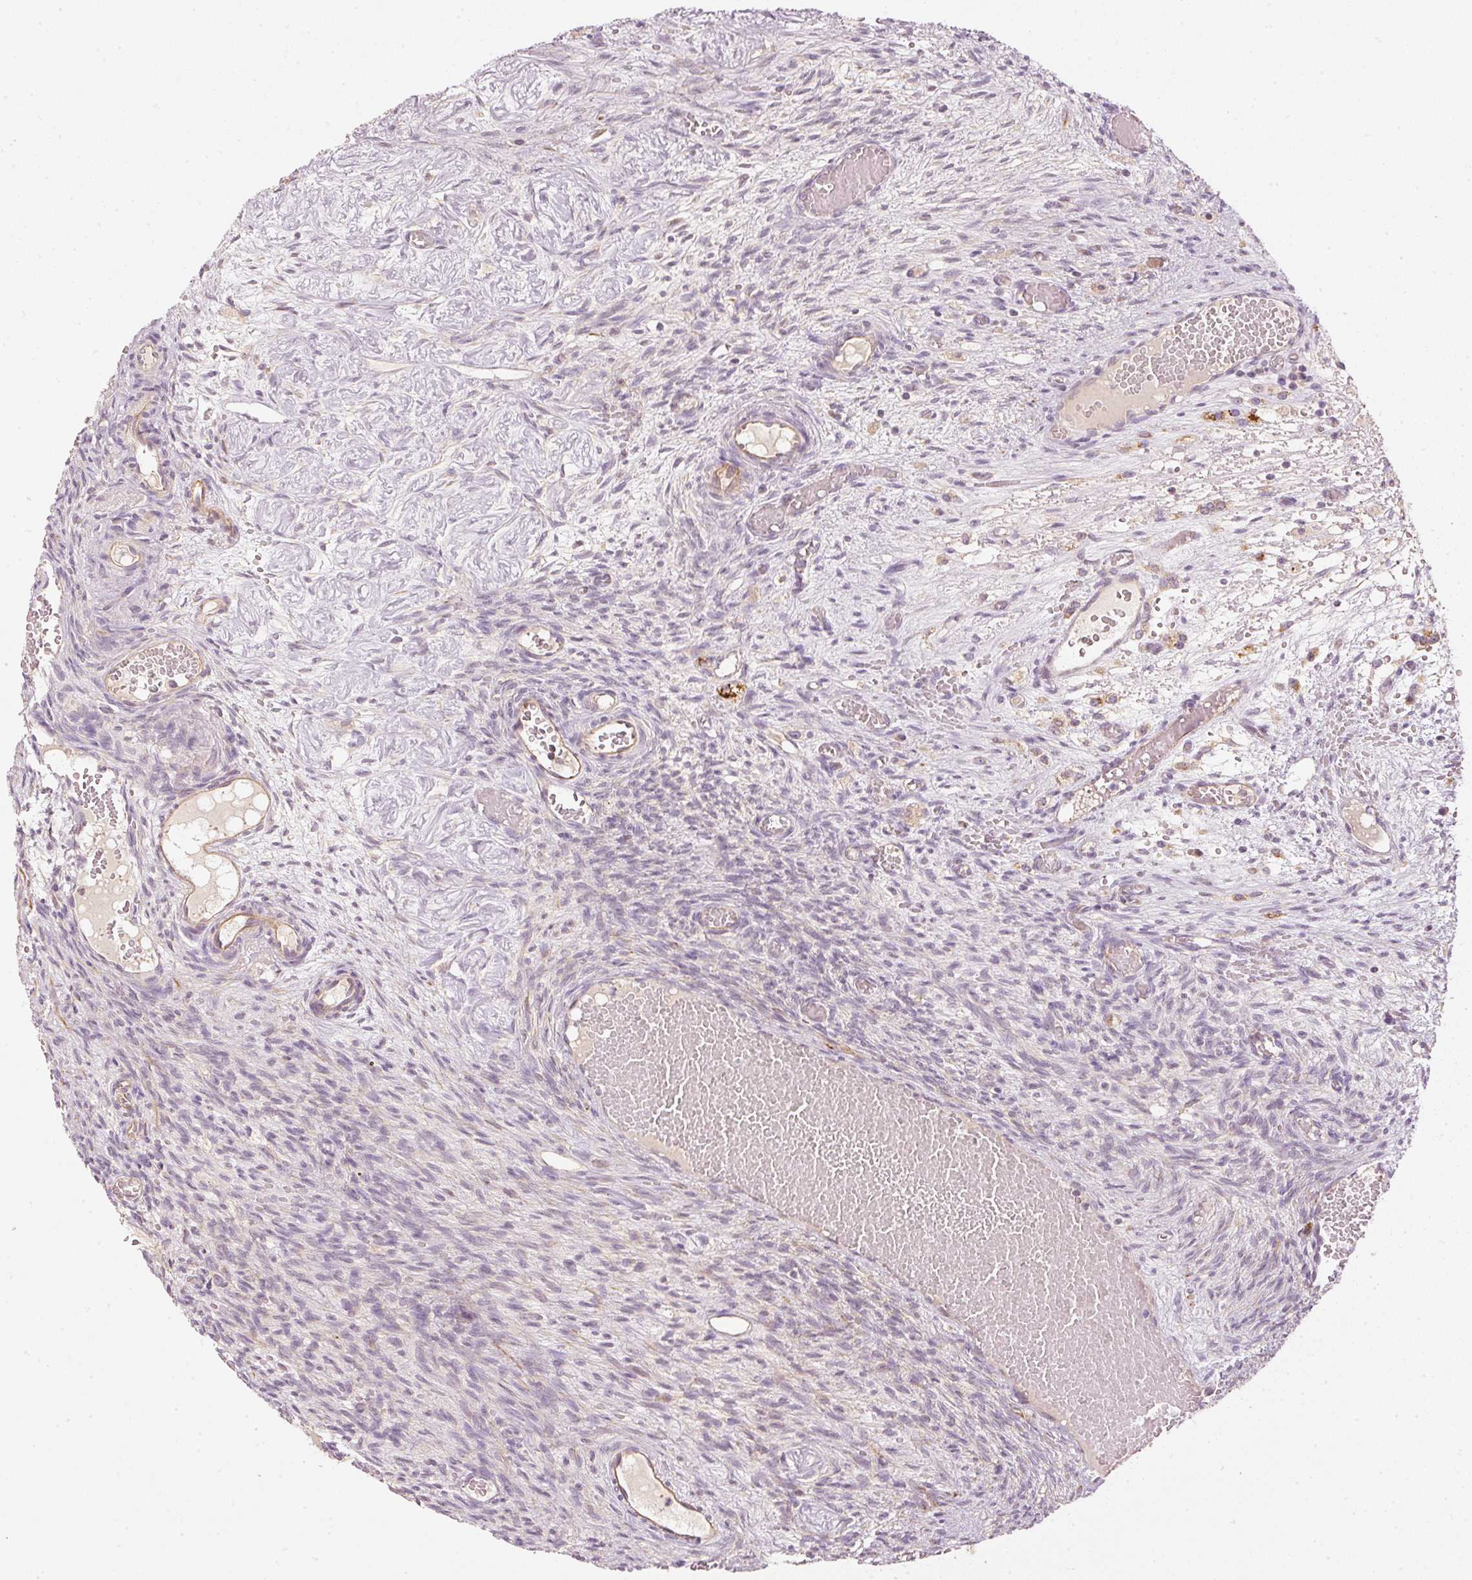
{"staining": {"intensity": "weak", "quantity": ">75%", "location": "cytoplasmic/membranous"}, "tissue": "ovary", "cell_type": "Follicle cells", "image_type": "normal", "snomed": [{"axis": "morphology", "description": "Normal tissue, NOS"}, {"axis": "topography", "description": "Ovary"}], "caption": "This is an image of immunohistochemistry staining of benign ovary, which shows weak staining in the cytoplasmic/membranous of follicle cells.", "gene": "CDC20B", "patient": {"sex": "female", "age": 67}}